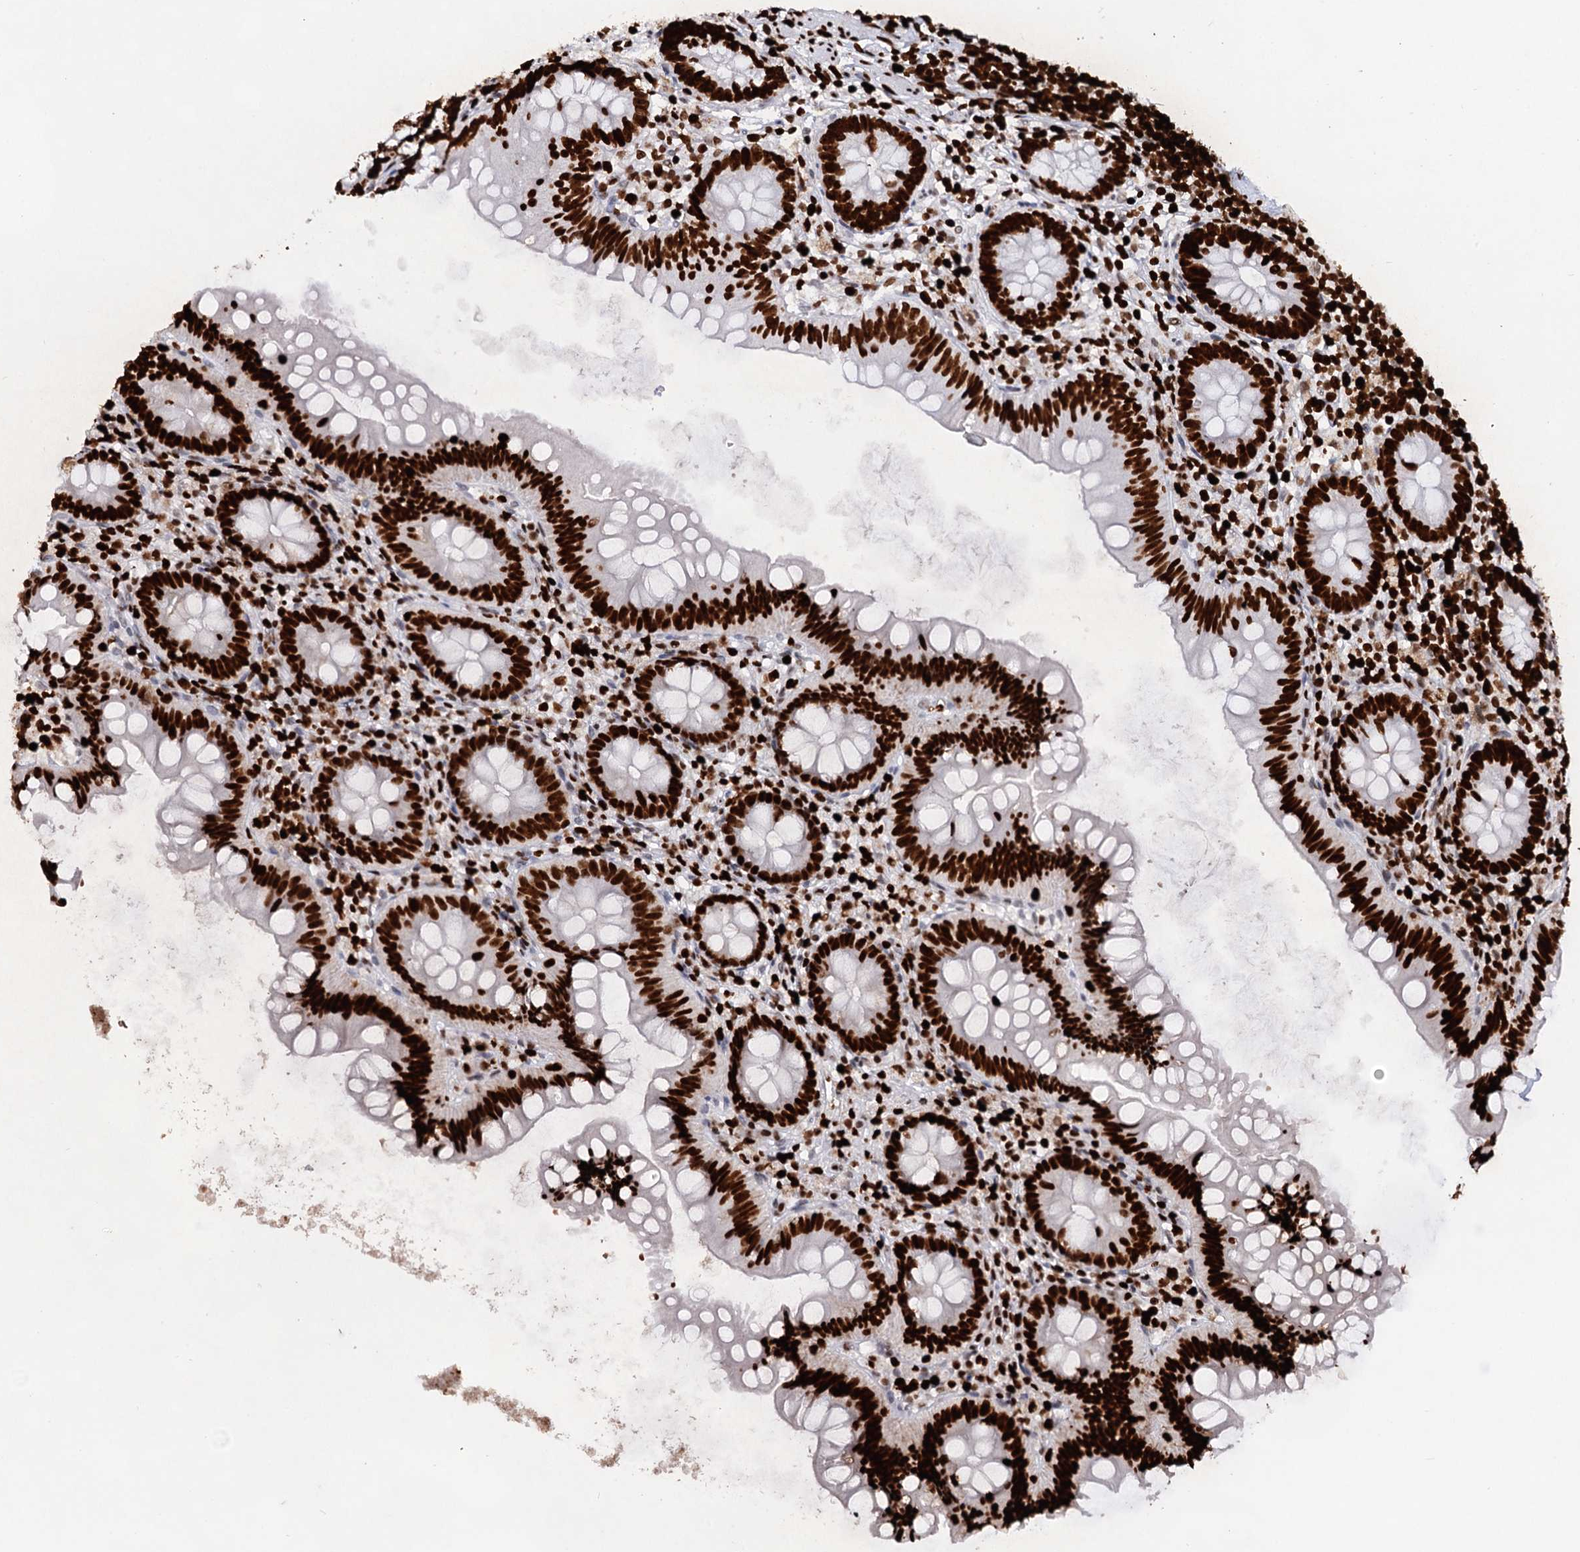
{"staining": {"intensity": "strong", "quantity": ">75%", "location": "nuclear"}, "tissue": "appendix", "cell_type": "Glandular cells", "image_type": "normal", "snomed": [{"axis": "morphology", "description": "Normal tissue, NOS"}, {"axis": "topography", "description": "Appendix"}], "caption": "Glandular cells reveal high levels of strong nuclear positivity in approximately >75% of cells in unremarkable human appendix.", "gene": "HMGB2", "patient": {"sex": "female", "age": 62}}